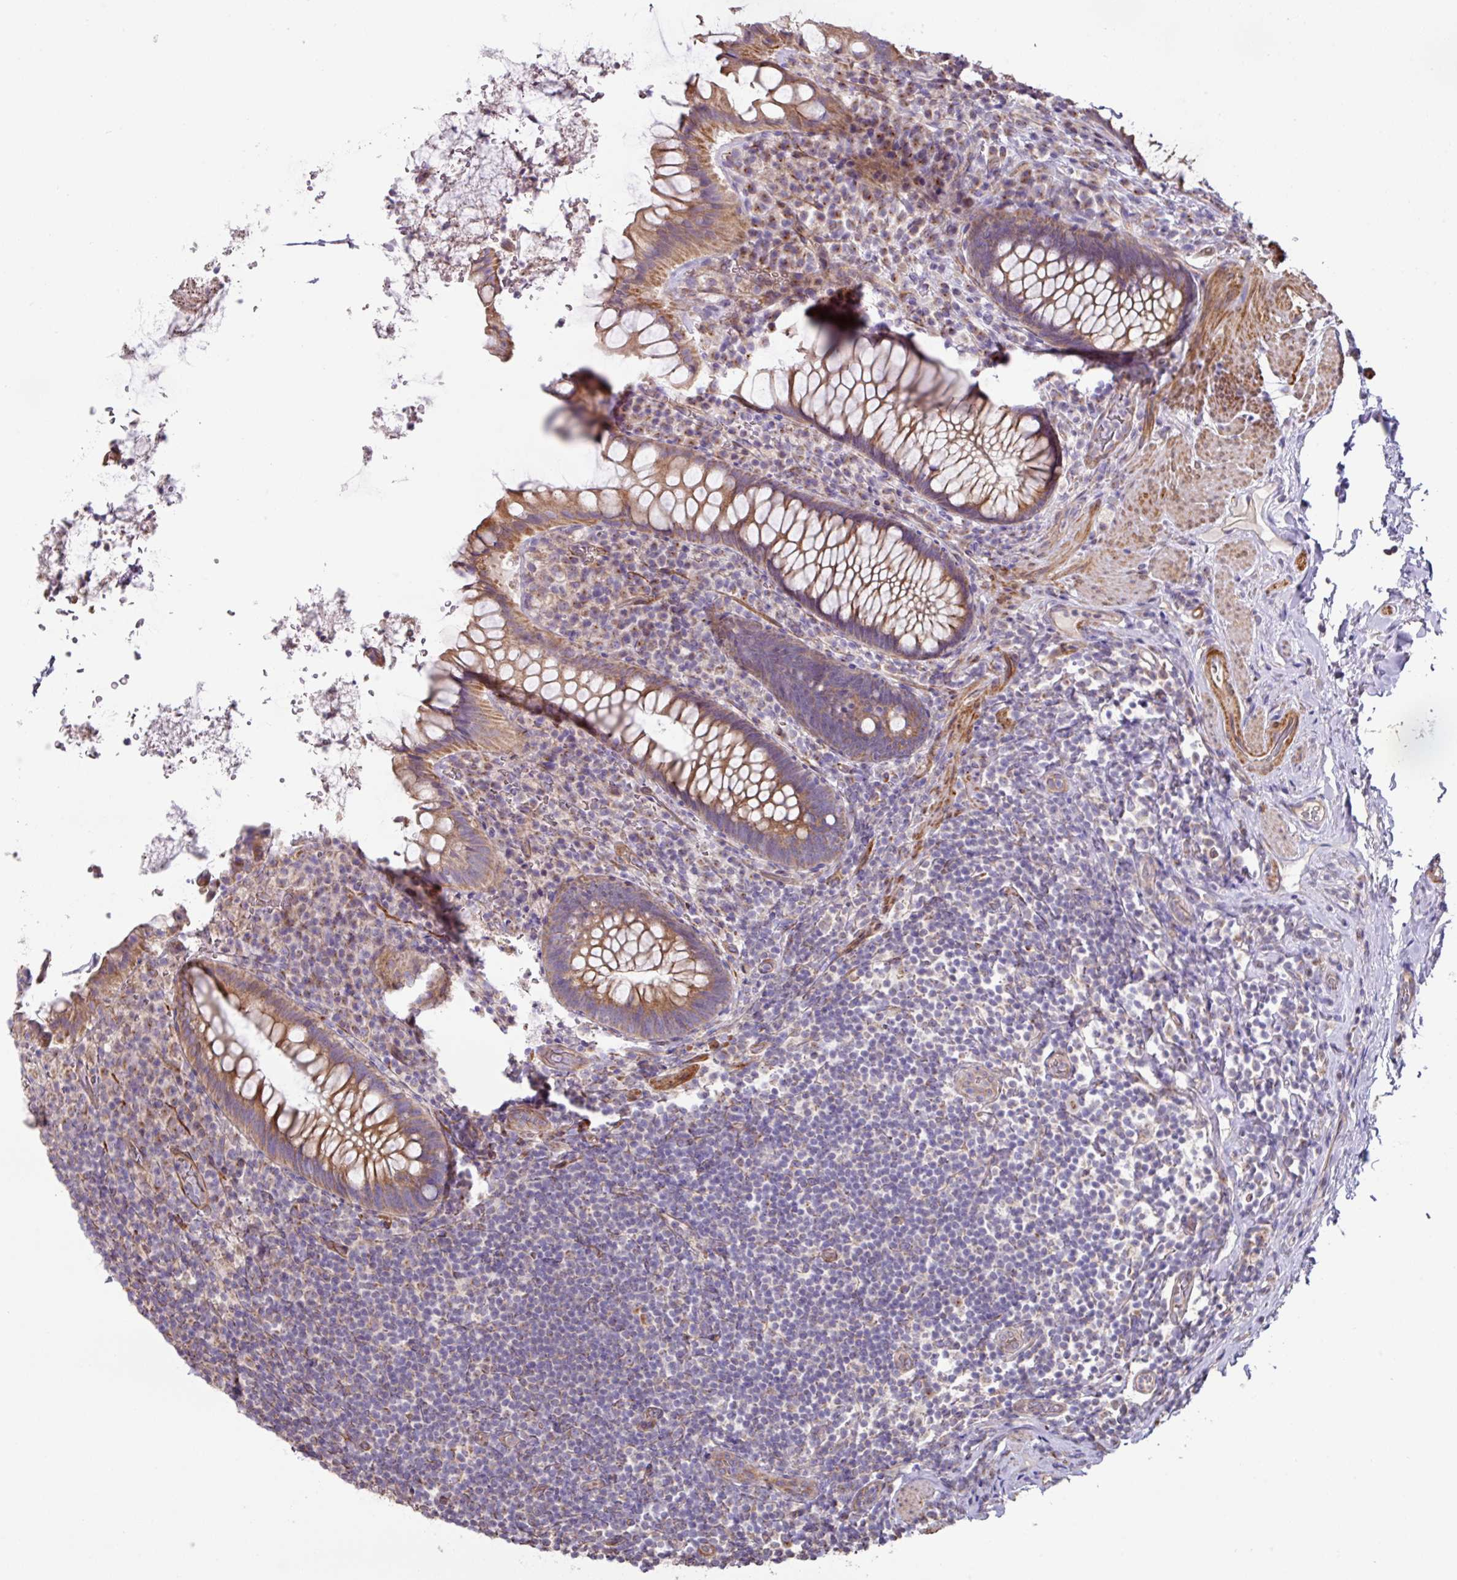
{"staining": {"intensity": "moderate", "quantity": ">75%", "location": "cytoplasmic/membranous"}, "tissue": "rectum", "cell_type": "Glandular cells", "image_type": "normal", "snomed": [{"axis": "morphology", "description": "Normal tissue, NOS"}, {"axis": "topography", "description": "Rectum"}], "caption": "Human rectum stained for a protein (brown) reveals moderate cytoplasmic/membranous positive expression in about >75% of glandular cells.", "gene": "MRRF", "patient": {"sex": "female", "age": 69}}